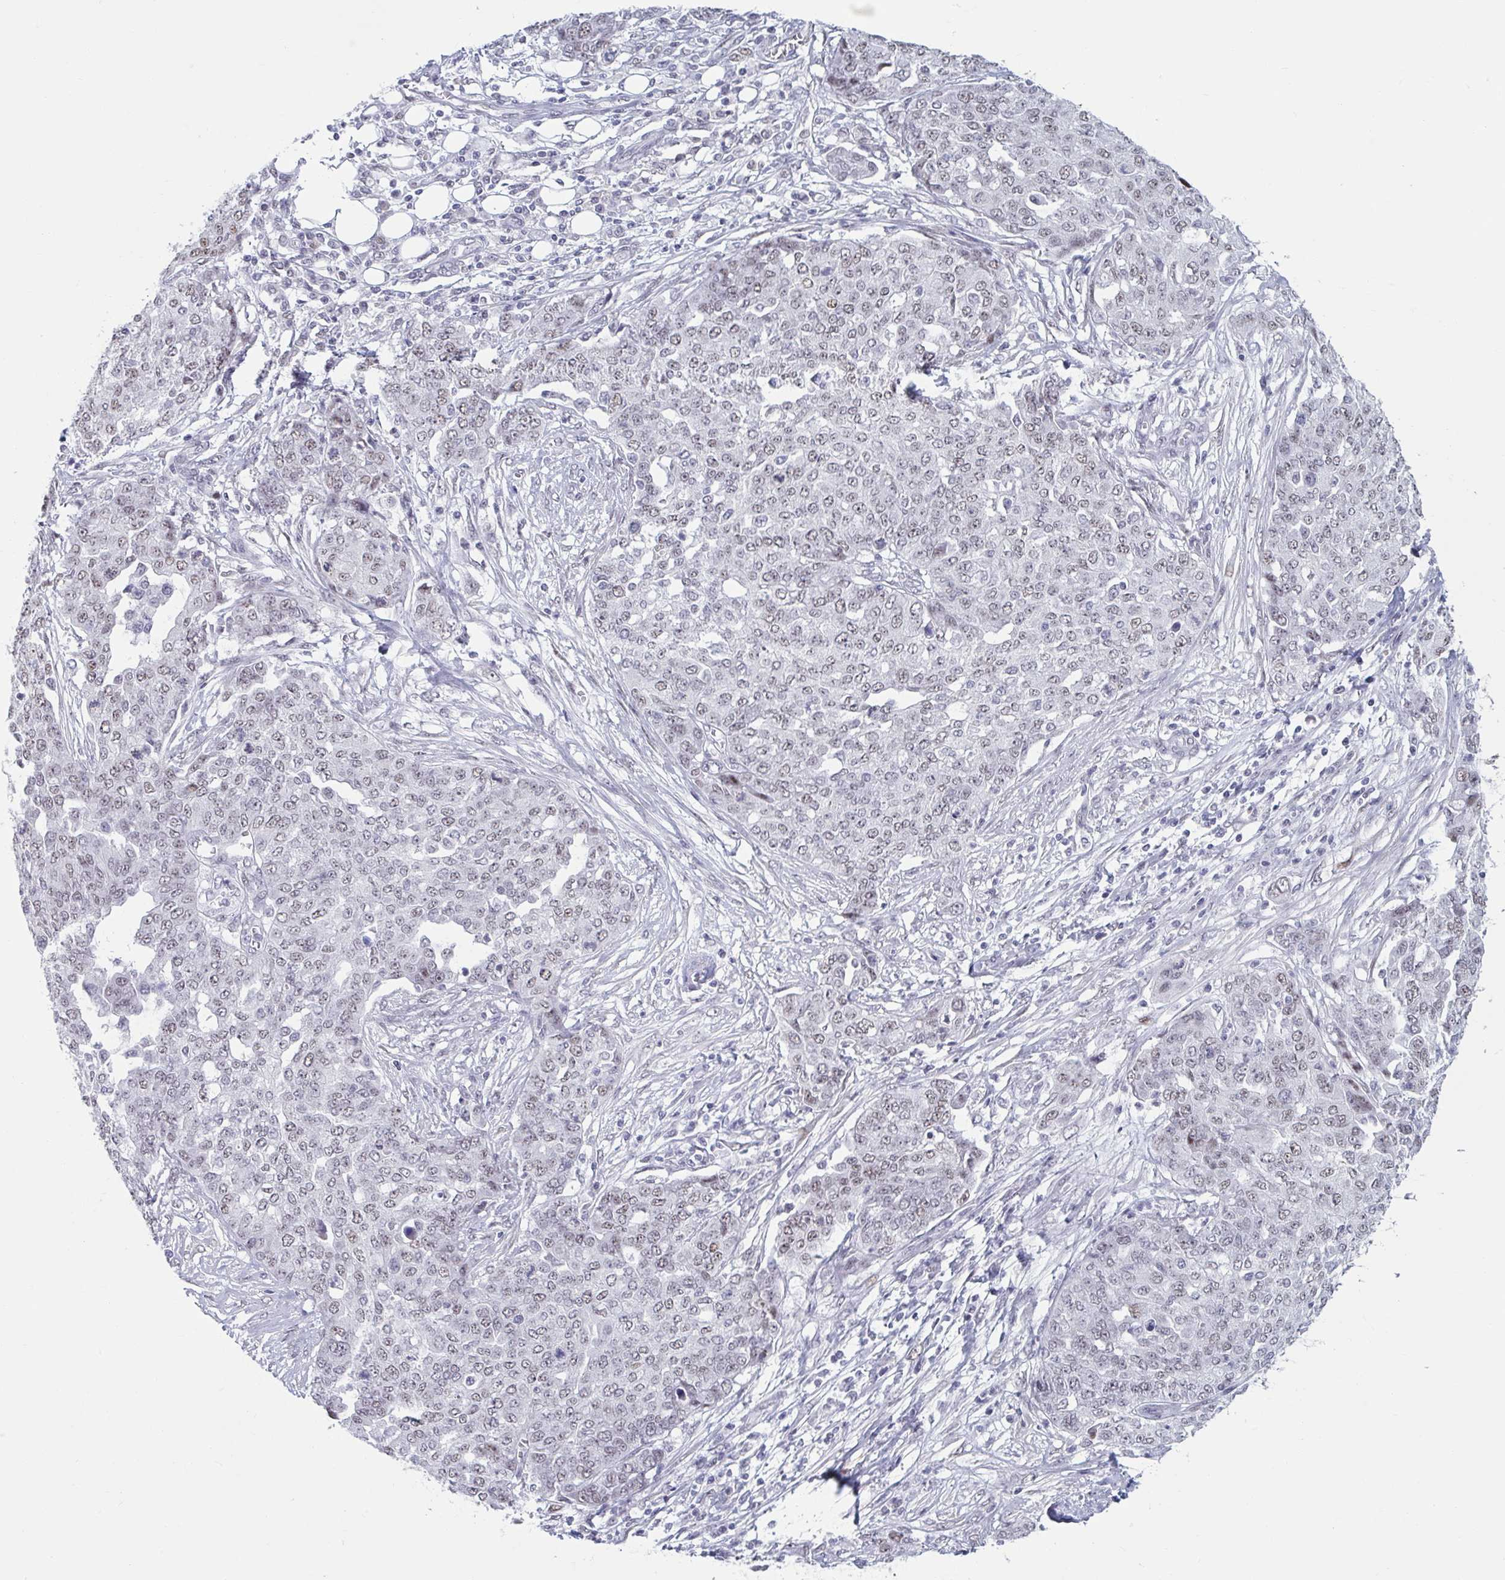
{"staining": {"intensity": "weak", "quantity": ">75%", "location": "nuclear"}, "tissue": "ovarian cancer", "cell_type": "Tumor cells", "image_type": "cancer", "snomed": [{"axis": "morphology", "description": "Cystadenocarcinoma, serous, NOS"}, {"axis": "topography", "description": "Soft tissue"}, {"axis": "topography", "description": "Ovary"}], "caption": "DAB (3,3'-diaminobenzidine) immunohistochemical staining of human ovarian serous cystadenocarcinoma displays weak nuclear protein staining in approximately >75% of tumor cells.", "gene": "HSD17B6", "patient": {"sex": "female", "age": 57}}